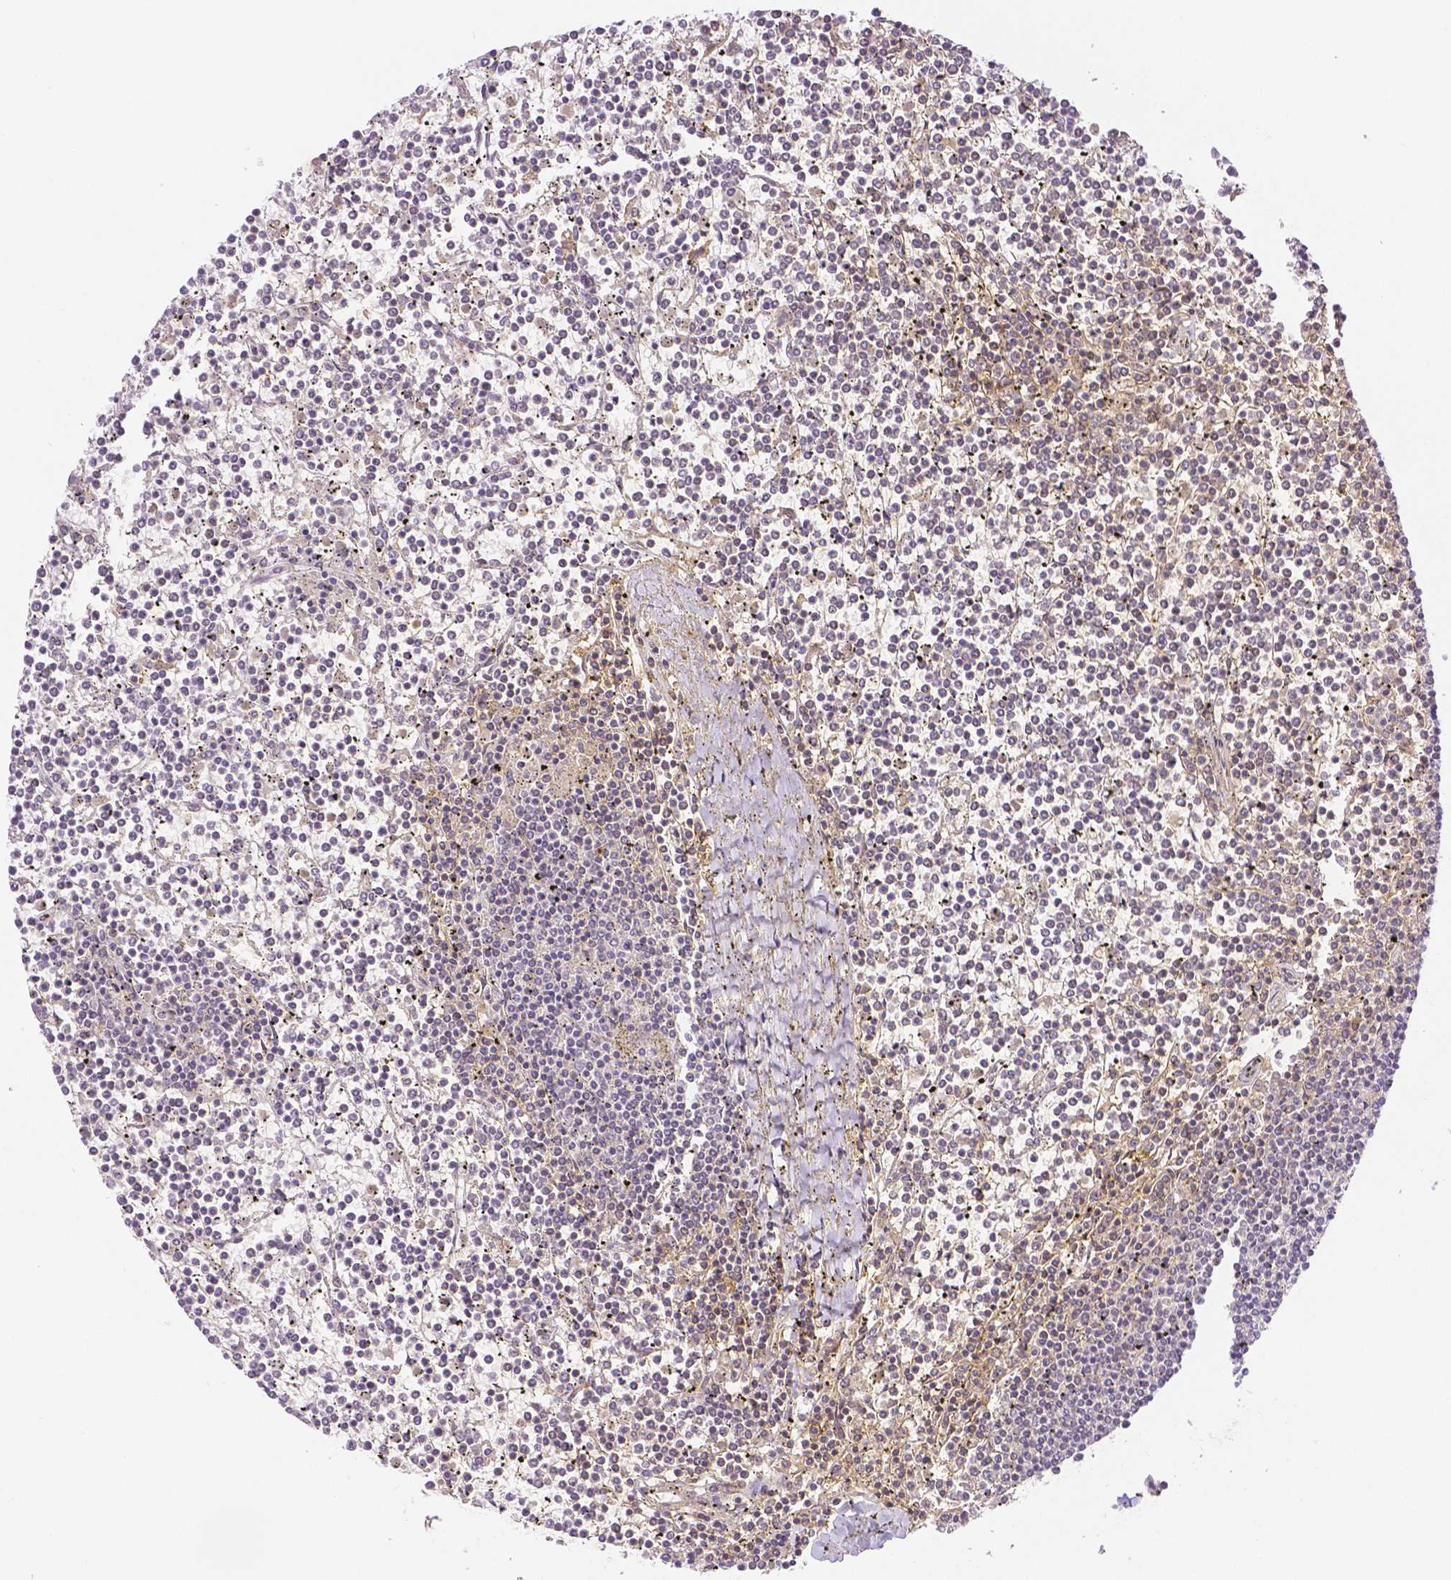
{"staining": {"intensity": "negative", "quantity": "none", "location": "none"}, "tissue": "lymphoma", "cell_type": "Tumor cells", "image_type": "cancer", "snomed": [{"axis": "morphology", "description": "Malignant lymphoma, non-Hodgkin's type, Low grade"}, {"axis": "topography", "description": "Spleen"}], "caption": "Human malignant lymphoma, non-Hodgkin's type (low-grade) stained for a protein using IHC demonstrates no expression in tumor cells.", "gene": "THY1", "patient": {"sex": "female", "age": 19}}